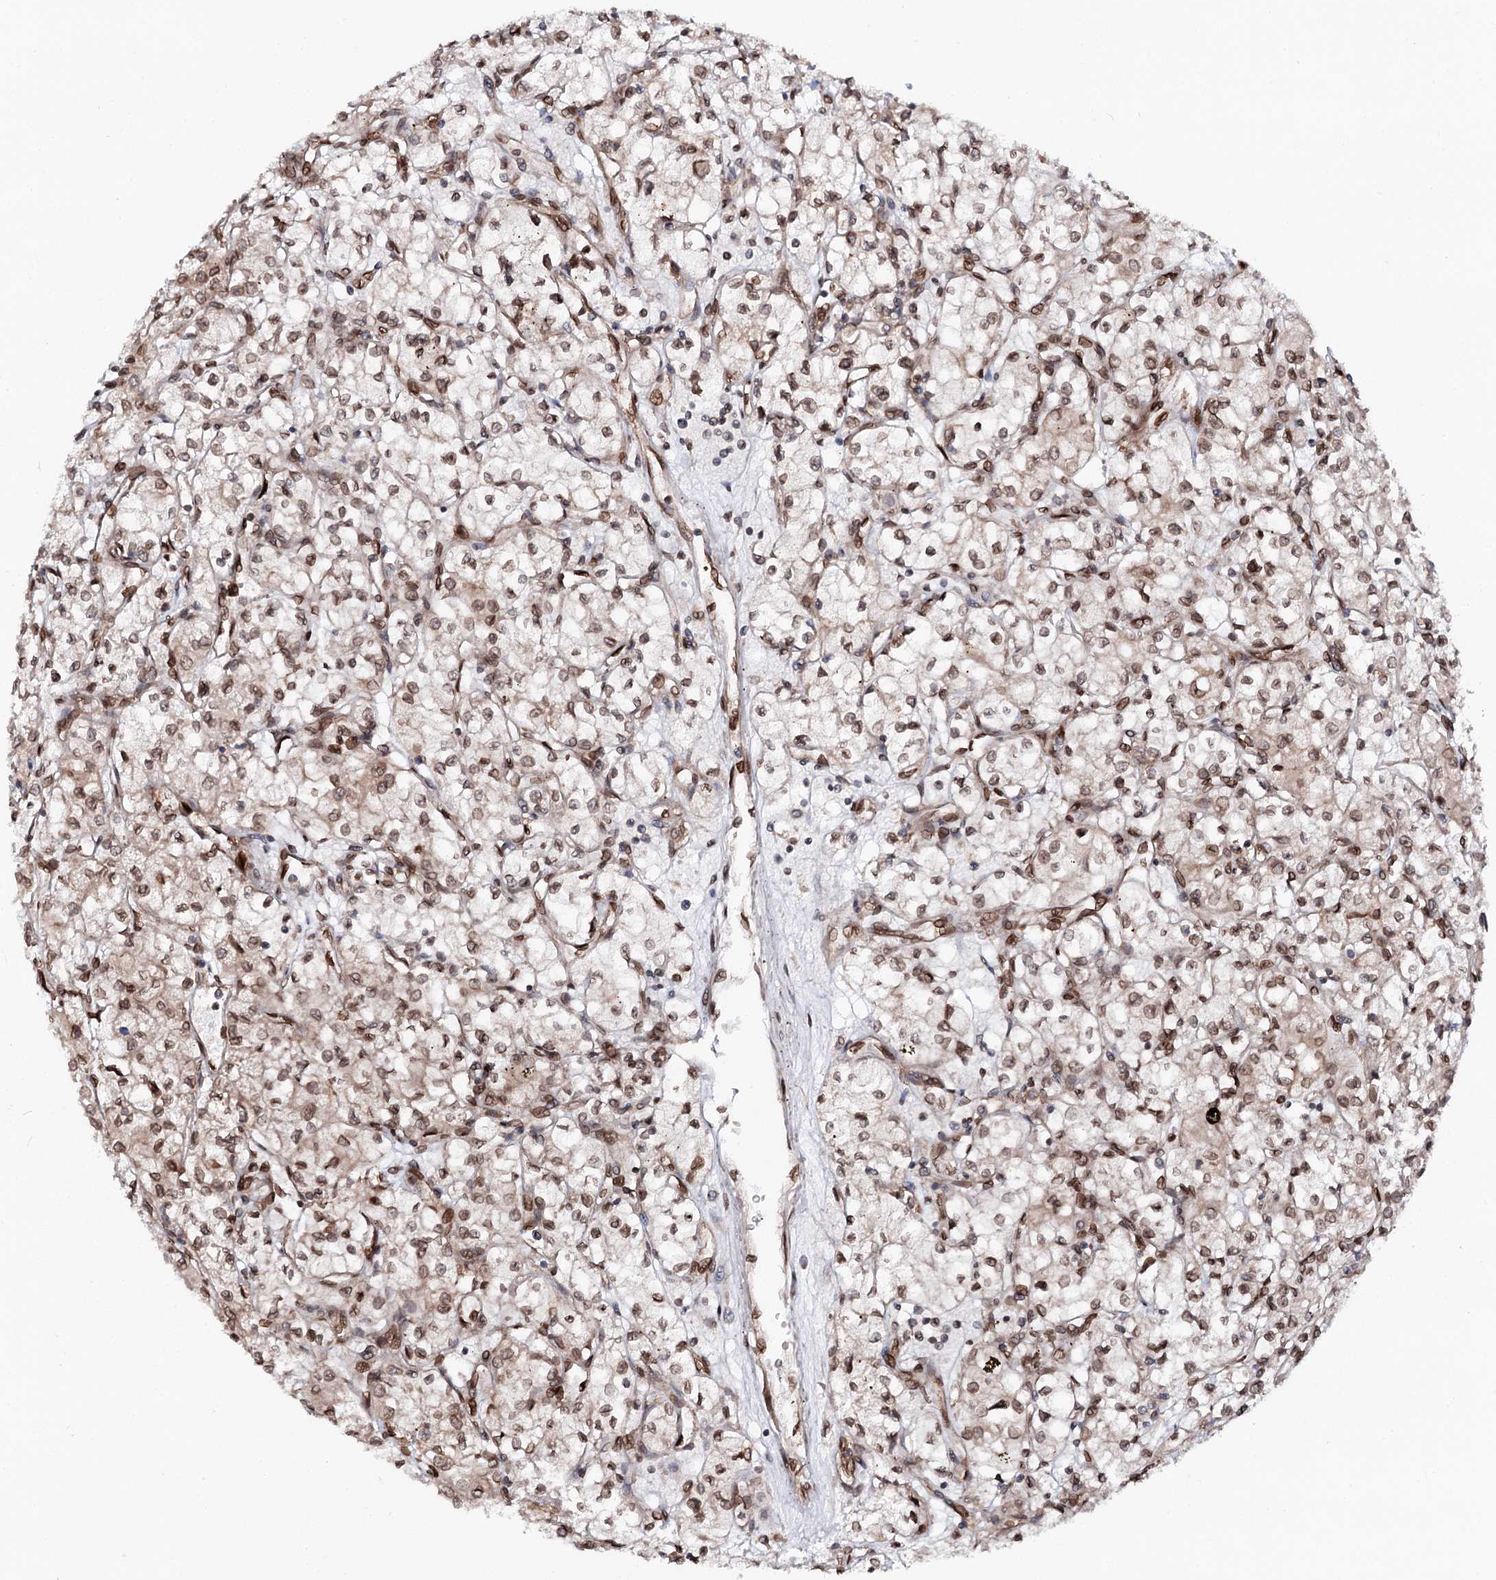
{"staining": {"intensity": "moderate", "quantity": ">75%", "location": "cytoplasmic/membranous,nuclear"}, "tissue": "renal cancer", "cell_type": "Tumor cells", "image_type": "cancer", "snomed": [{"axis": "morphology", "description": "Adenocarcinoma, NOS"}, {"axis": "topography", "description": "Kidney"}], "caption": "Renal cancer stained for a protein (brown) shows moderate cytoplasmic/membranous and nuclear positive staining in approximately >75% of tumor cells.", "gene": "FGFR1OP2", "patient": {"sex": "male", "age": 59}}